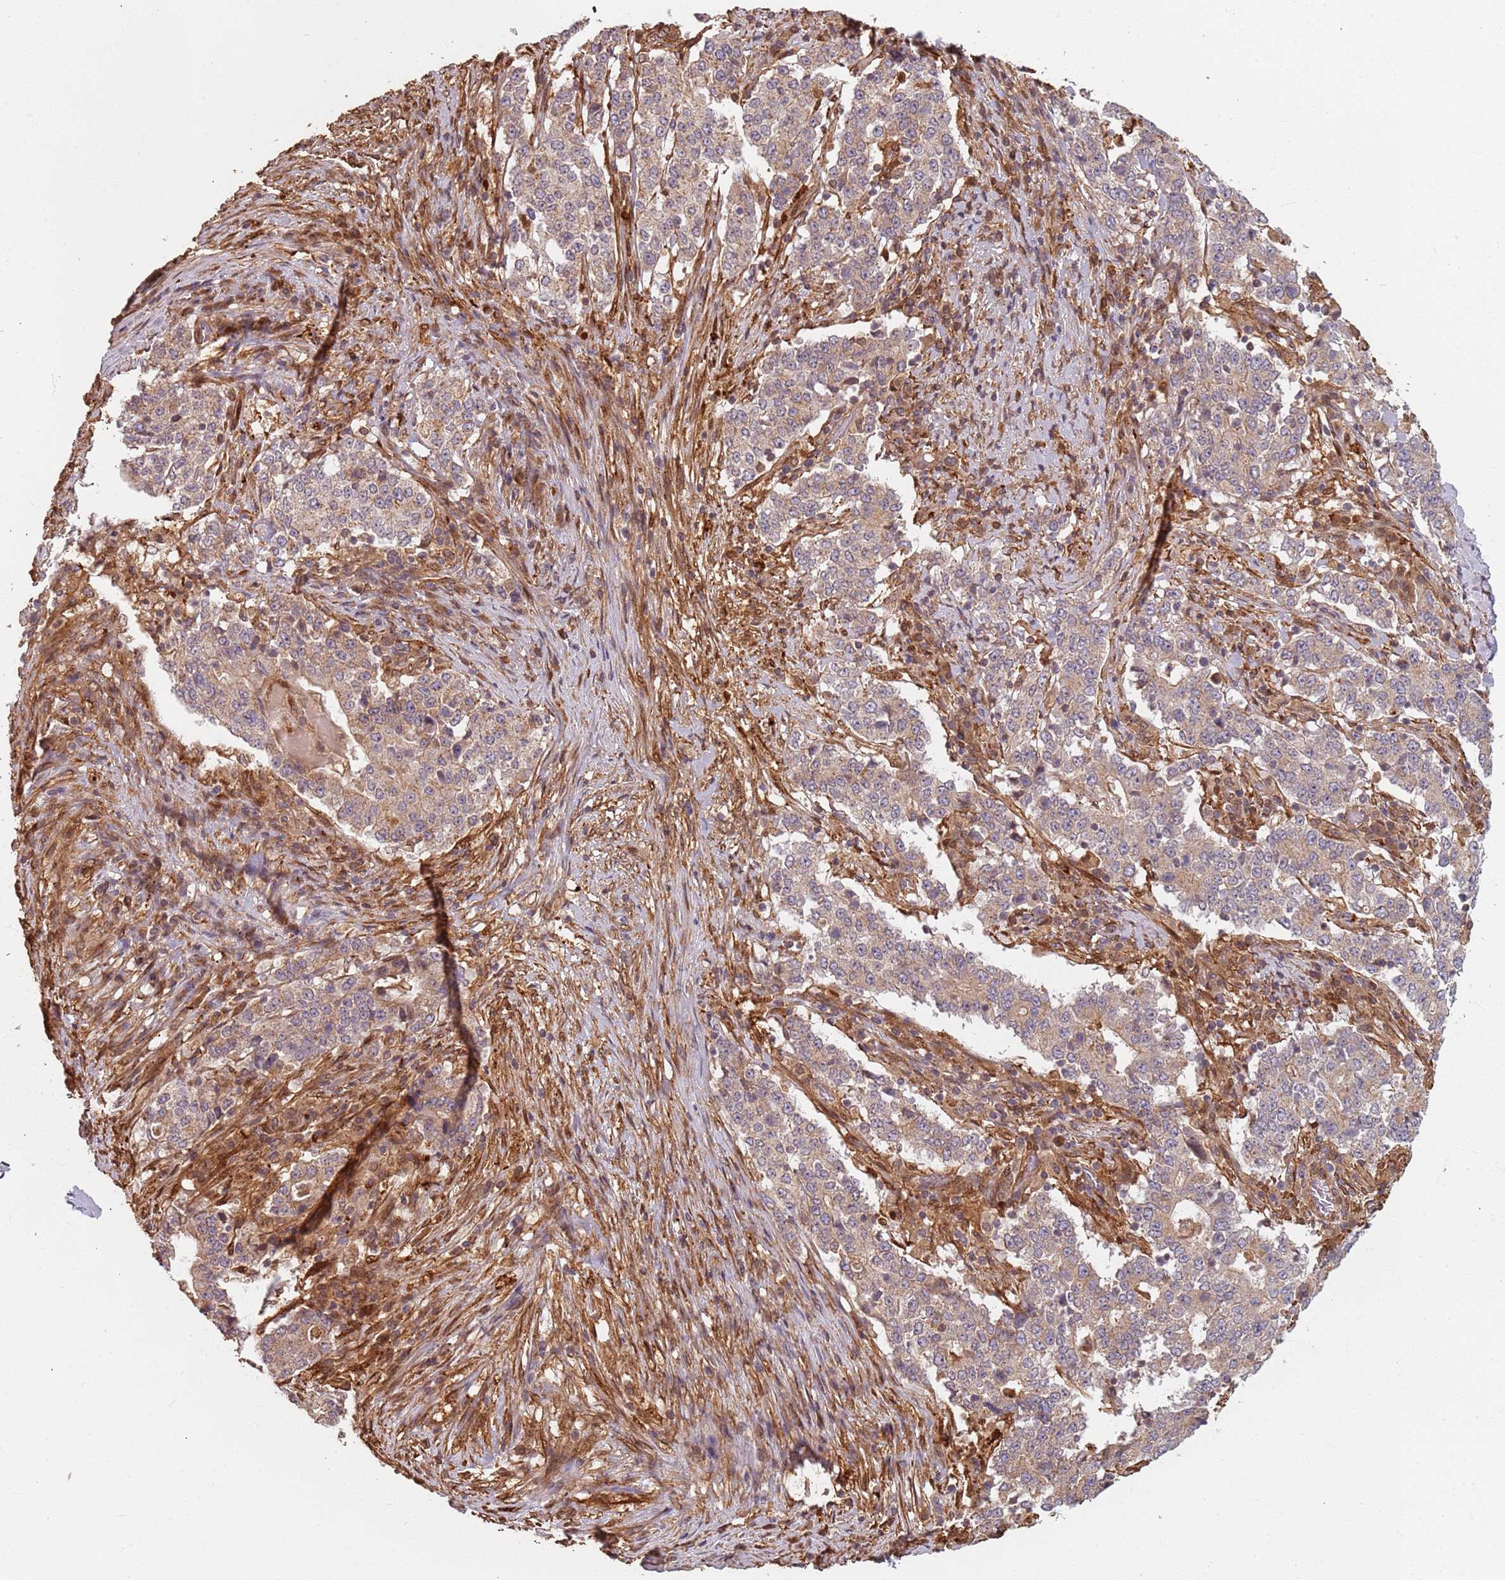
{"staining": {"intensity": "weak", "quantity": "25%-75%", "location": "cytoplasmic/membranous"}, "tissue": "stomach cancer", "cell_type": "Tumor cells", "image_type": "cancer", "snomed": [{"axis": "morphology", "description": "Adenocarcinoma, NOS"}, {"axis": "topography", "description": "Stomach"}], "caption": "High-power microscopy captured an IHC micrograph of stomach cancer (adenocarcinoma), revealing weak cytoplasmic/membranous positivity in about 25%-75% of tumor cells.", "gene": "SDCCAG8", "patient": {"sex": "male", "age": 59}}